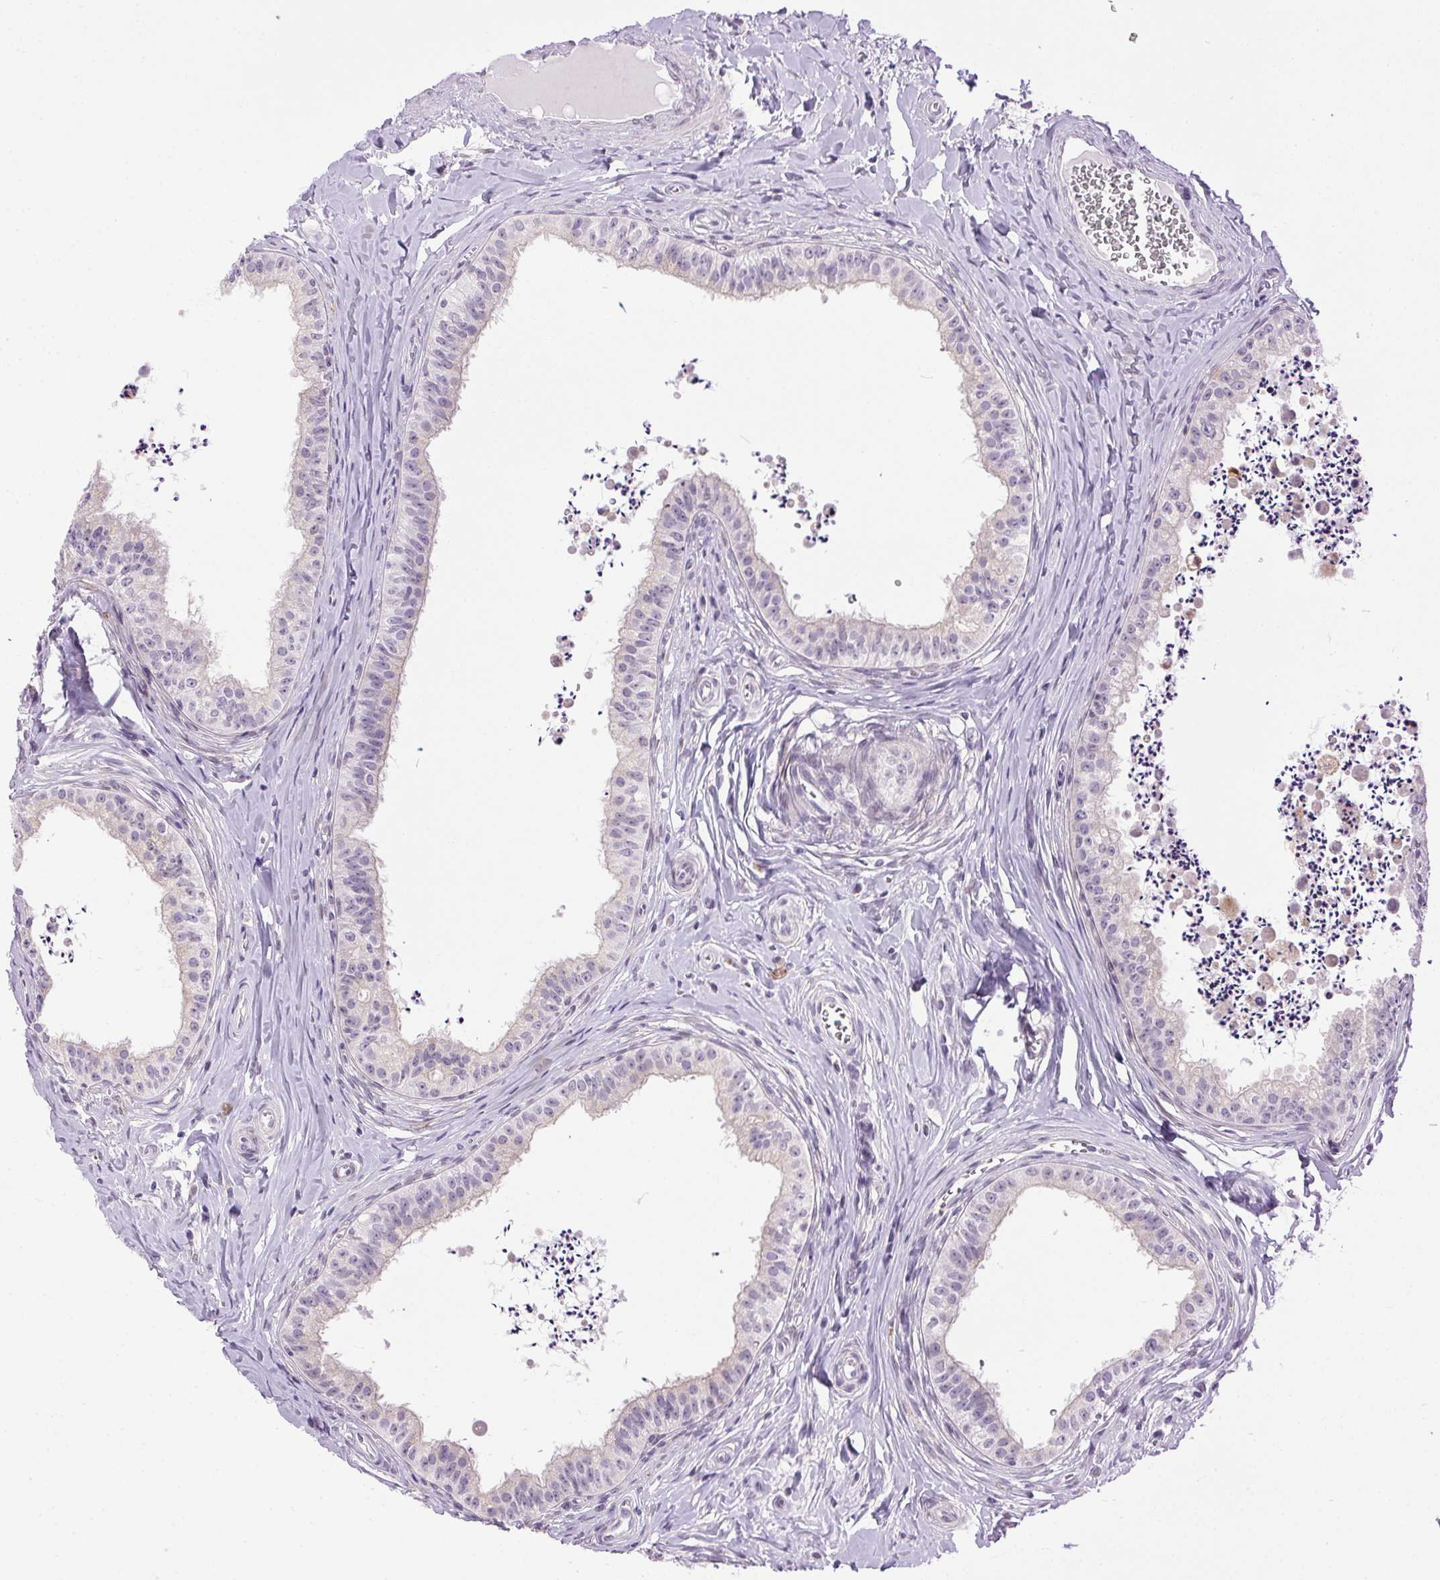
{"staining": {"intensity": "negative", "quantity": "none", "location": "none"}, "tissue": "epididymis", "cell_type": "Glandular cells", "image_type": "normal", "snomed": [{"axis": "morphology", "description": "Normal tissue, NOS"}, {"axis": "topography", "description": "Epididymis"}], "caption": "DAB immunohistochemical staining of benign human epididymis displays no significant expression in glandular cells. Brightfield microscopy of IHC stained with DAB (brown) and hematoxylin (blue), captured at high magnification.", "gene": "SMIM13", "patient": {"sex": "male", "age": 24}}